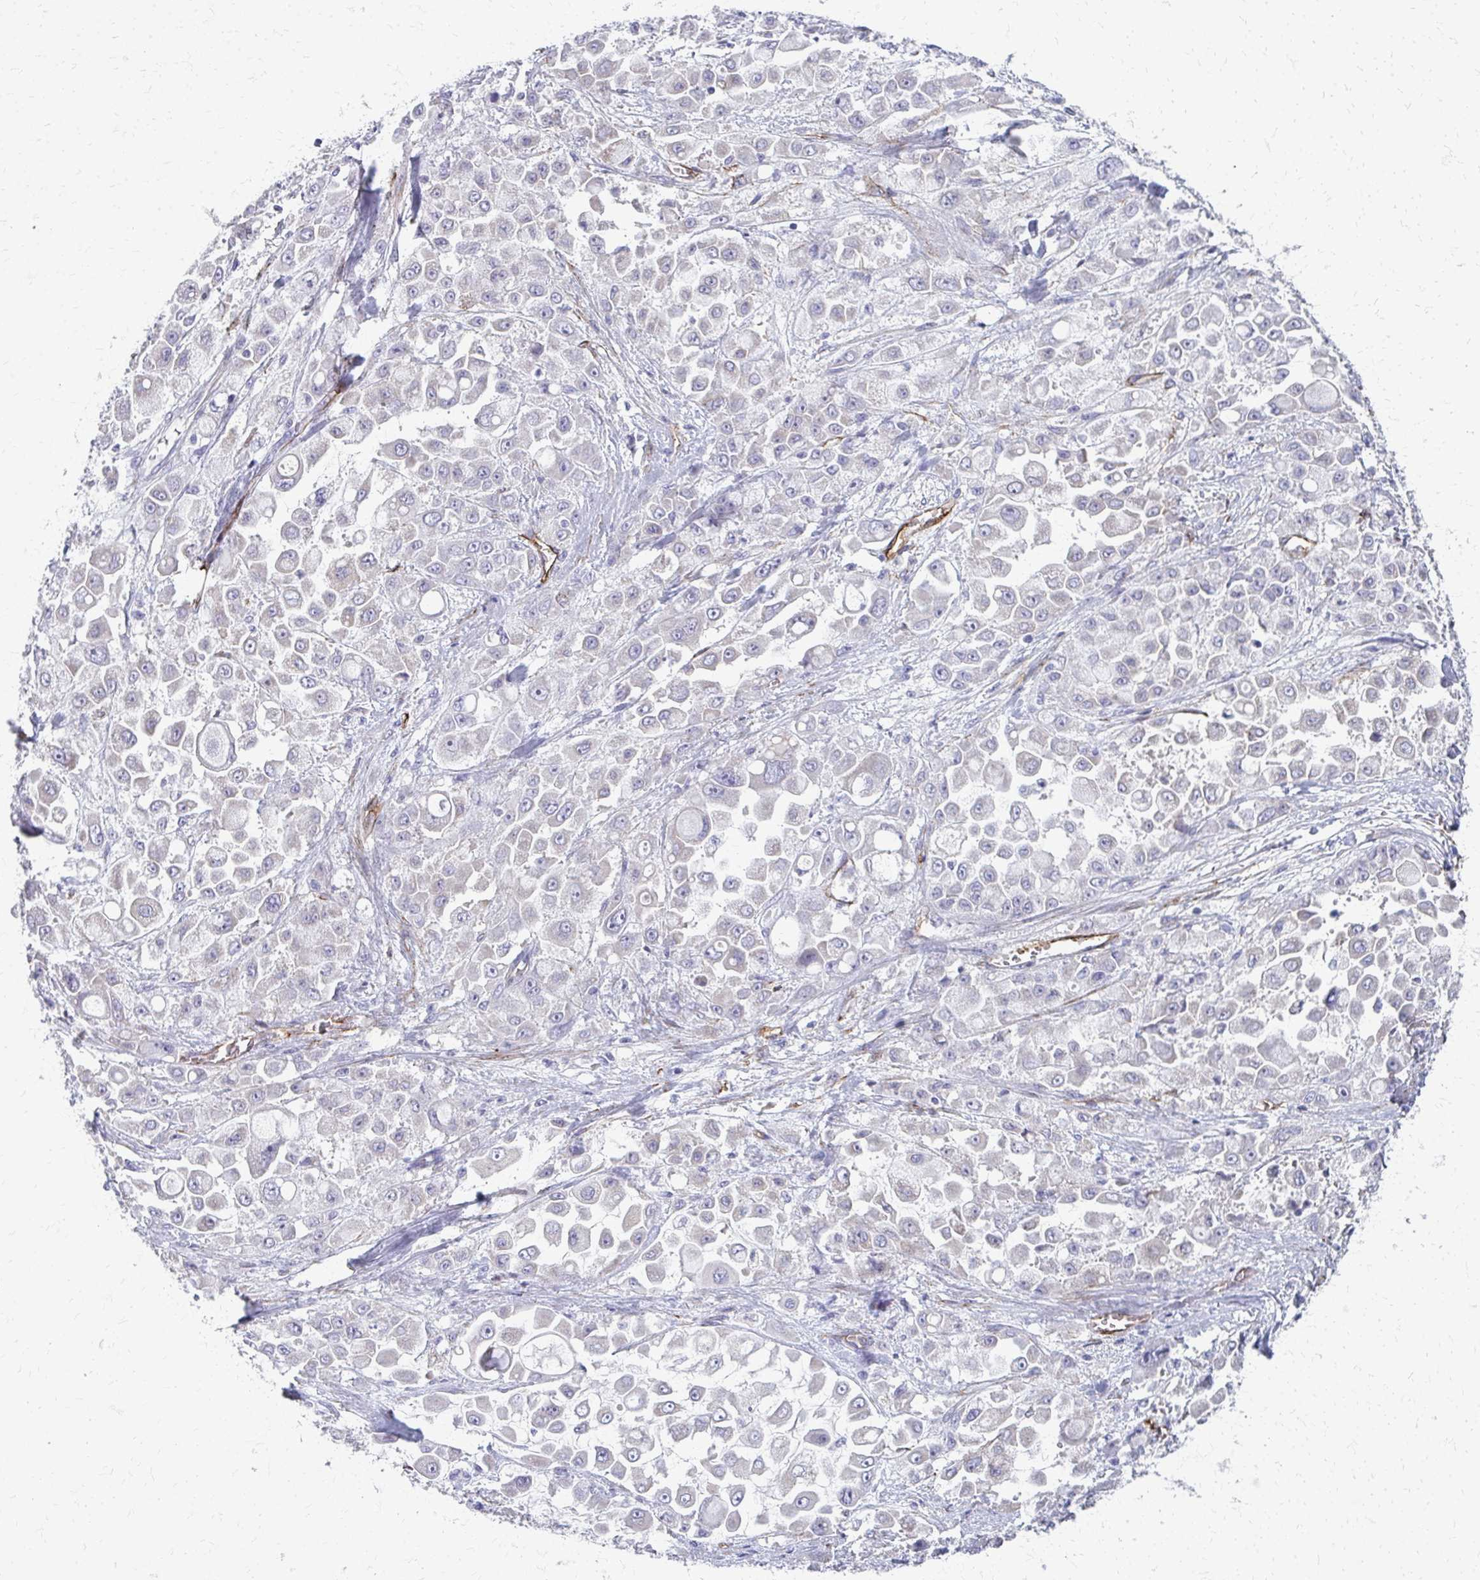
{"staining": {"intensity": "negative", "quantity": "none", "location": "none"}, "tissue": "stomach cancer", "cell_type": "Tumor cells", "image_type": "cancer", "snomed": [{"axis": "morphology", "description": "Adenocarcinoma, NOS"}, {"axis": "topography", "description": "Stomach"}], "caption": "Tumor cells show no significant expression in adenocarcinoma (stomach). Nuclei are stained in blue.", "gene": "ADIPOQ", "patient": {"sex": "female", "age": 76}}